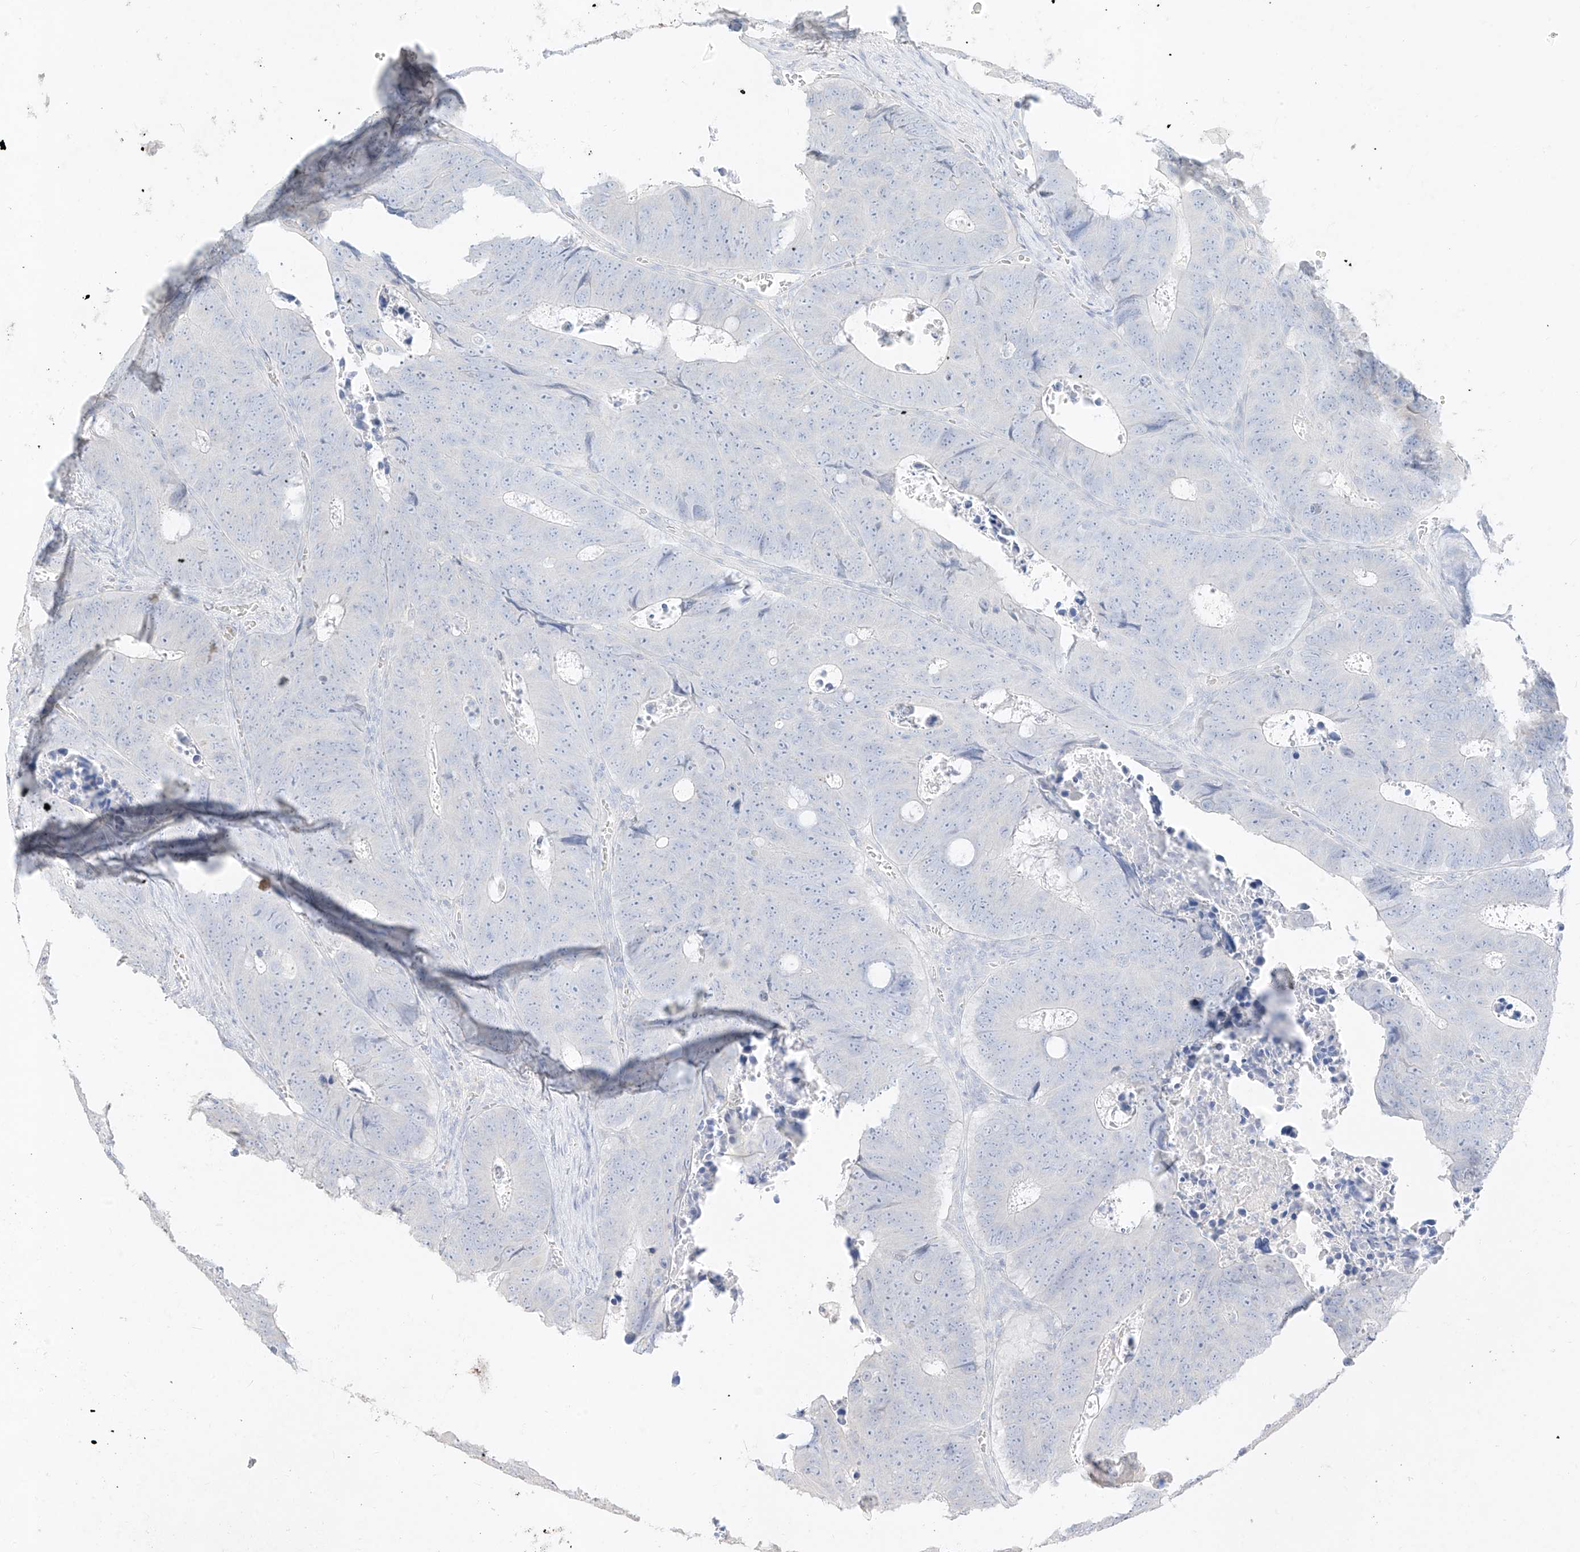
{"staining": {"intensity": "negative", "quantity": "none", "location": "none"}, "tissue": "colorectal cancer", "cell_type": "Tumor cells", "image_type": "cancer", "snomed": [{"axis": "morphology", "description": "Adenocarcinoma, NOS"}, {"axis": "topography", "description": "Colon"}], "caption": "Colorectal adenocarcinoma stained for a protein using immunohistochemistry shows no staining tumor cells.", "gene": "ZZEF1", "patient": {"sex": "male", "age": 87}}